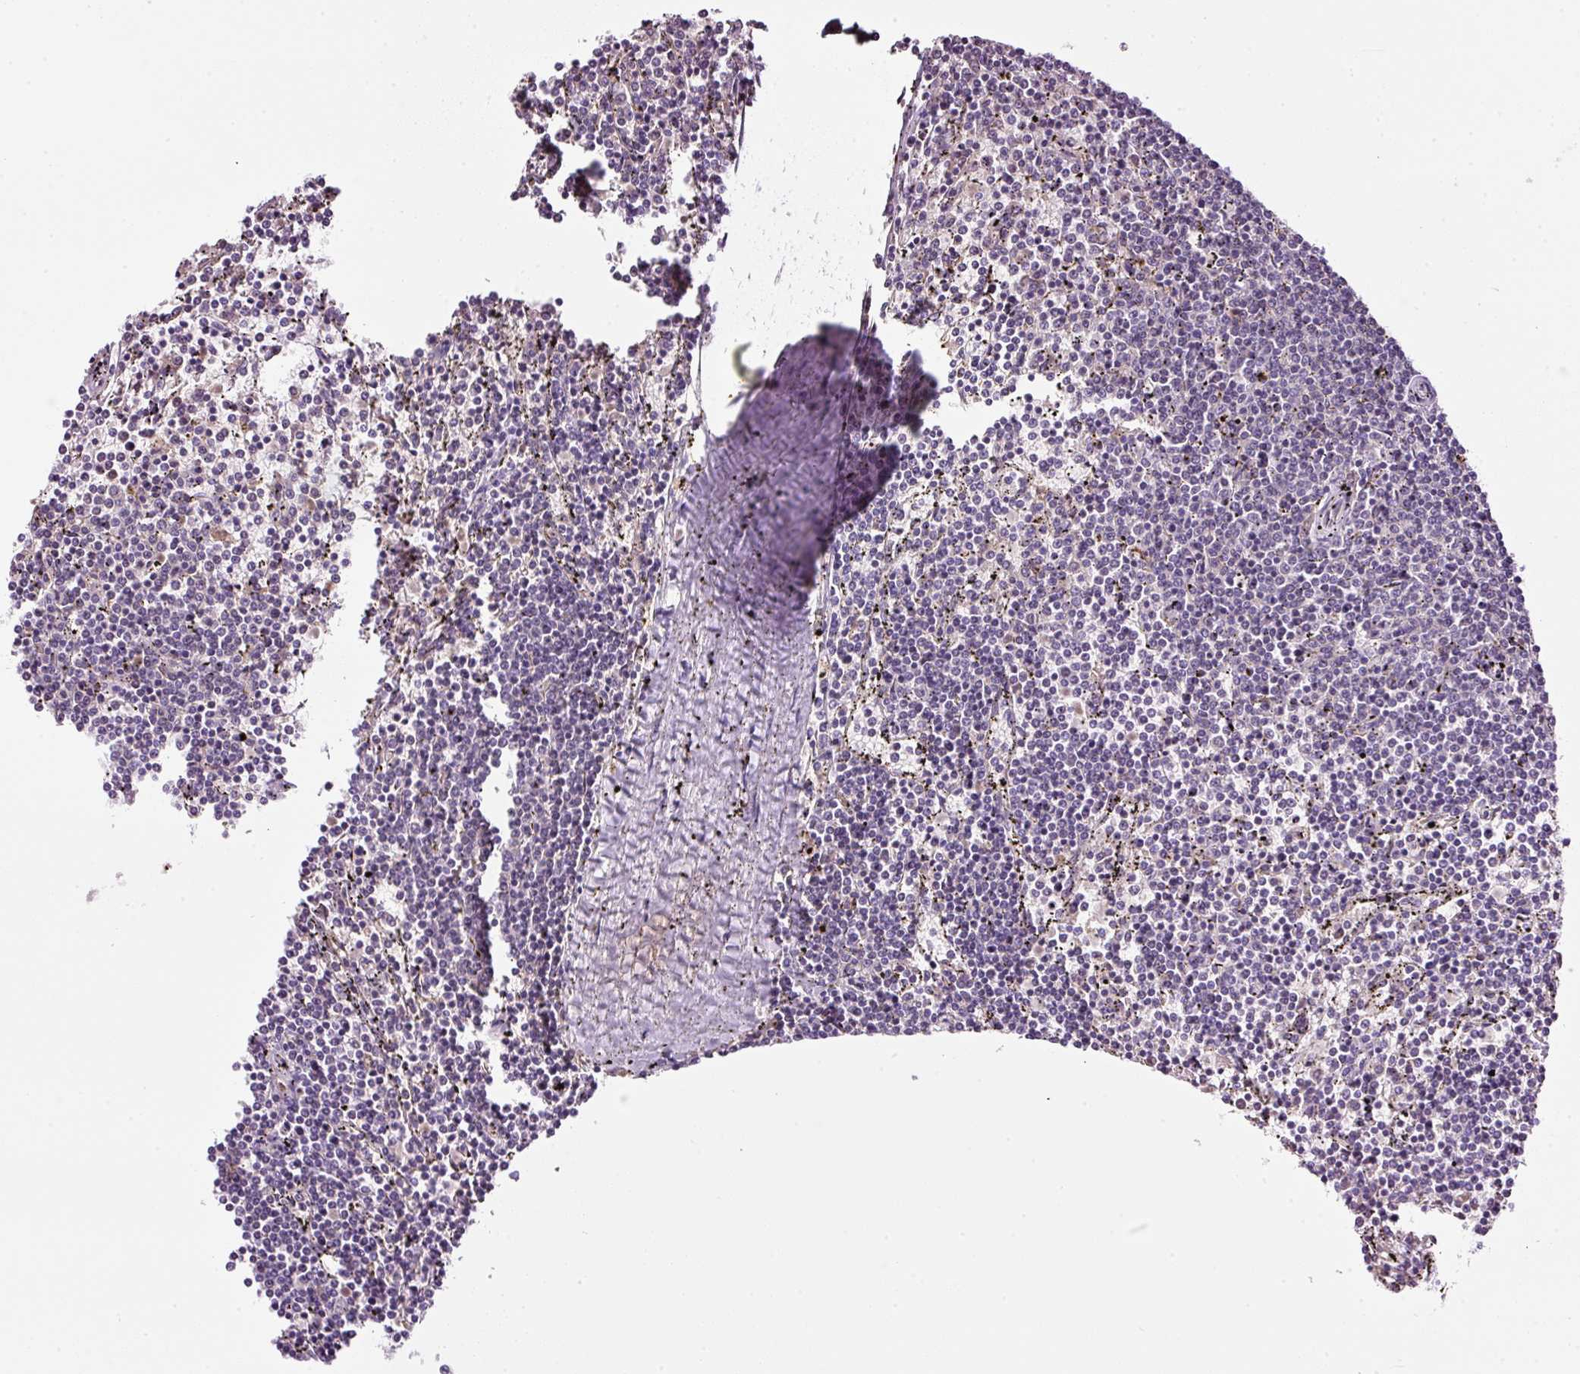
{"staining": {"intensity": "negative", "quantity": "none", "location": "none"}, "tissue": "lymphoma", "cell_type": "Tumor cells", "image_type": "cancer", "snomed": [{"axis": "morphology", "description": "Malignant lymphoma, non-Hodgkin's type, Low grade"}, {"axis": "topography", "description": "Spleen"}], "caption": "This histopathology image is of low-grade malignant lymphoma, non-Hodgkin's type stained with immunohistochemistry to label a protein in brown with the nuclei are counter-stained blue. There is no positivity in tumor cells.", "gene": "ZNF639", "patient": {"sex": "female", "age": 50}}